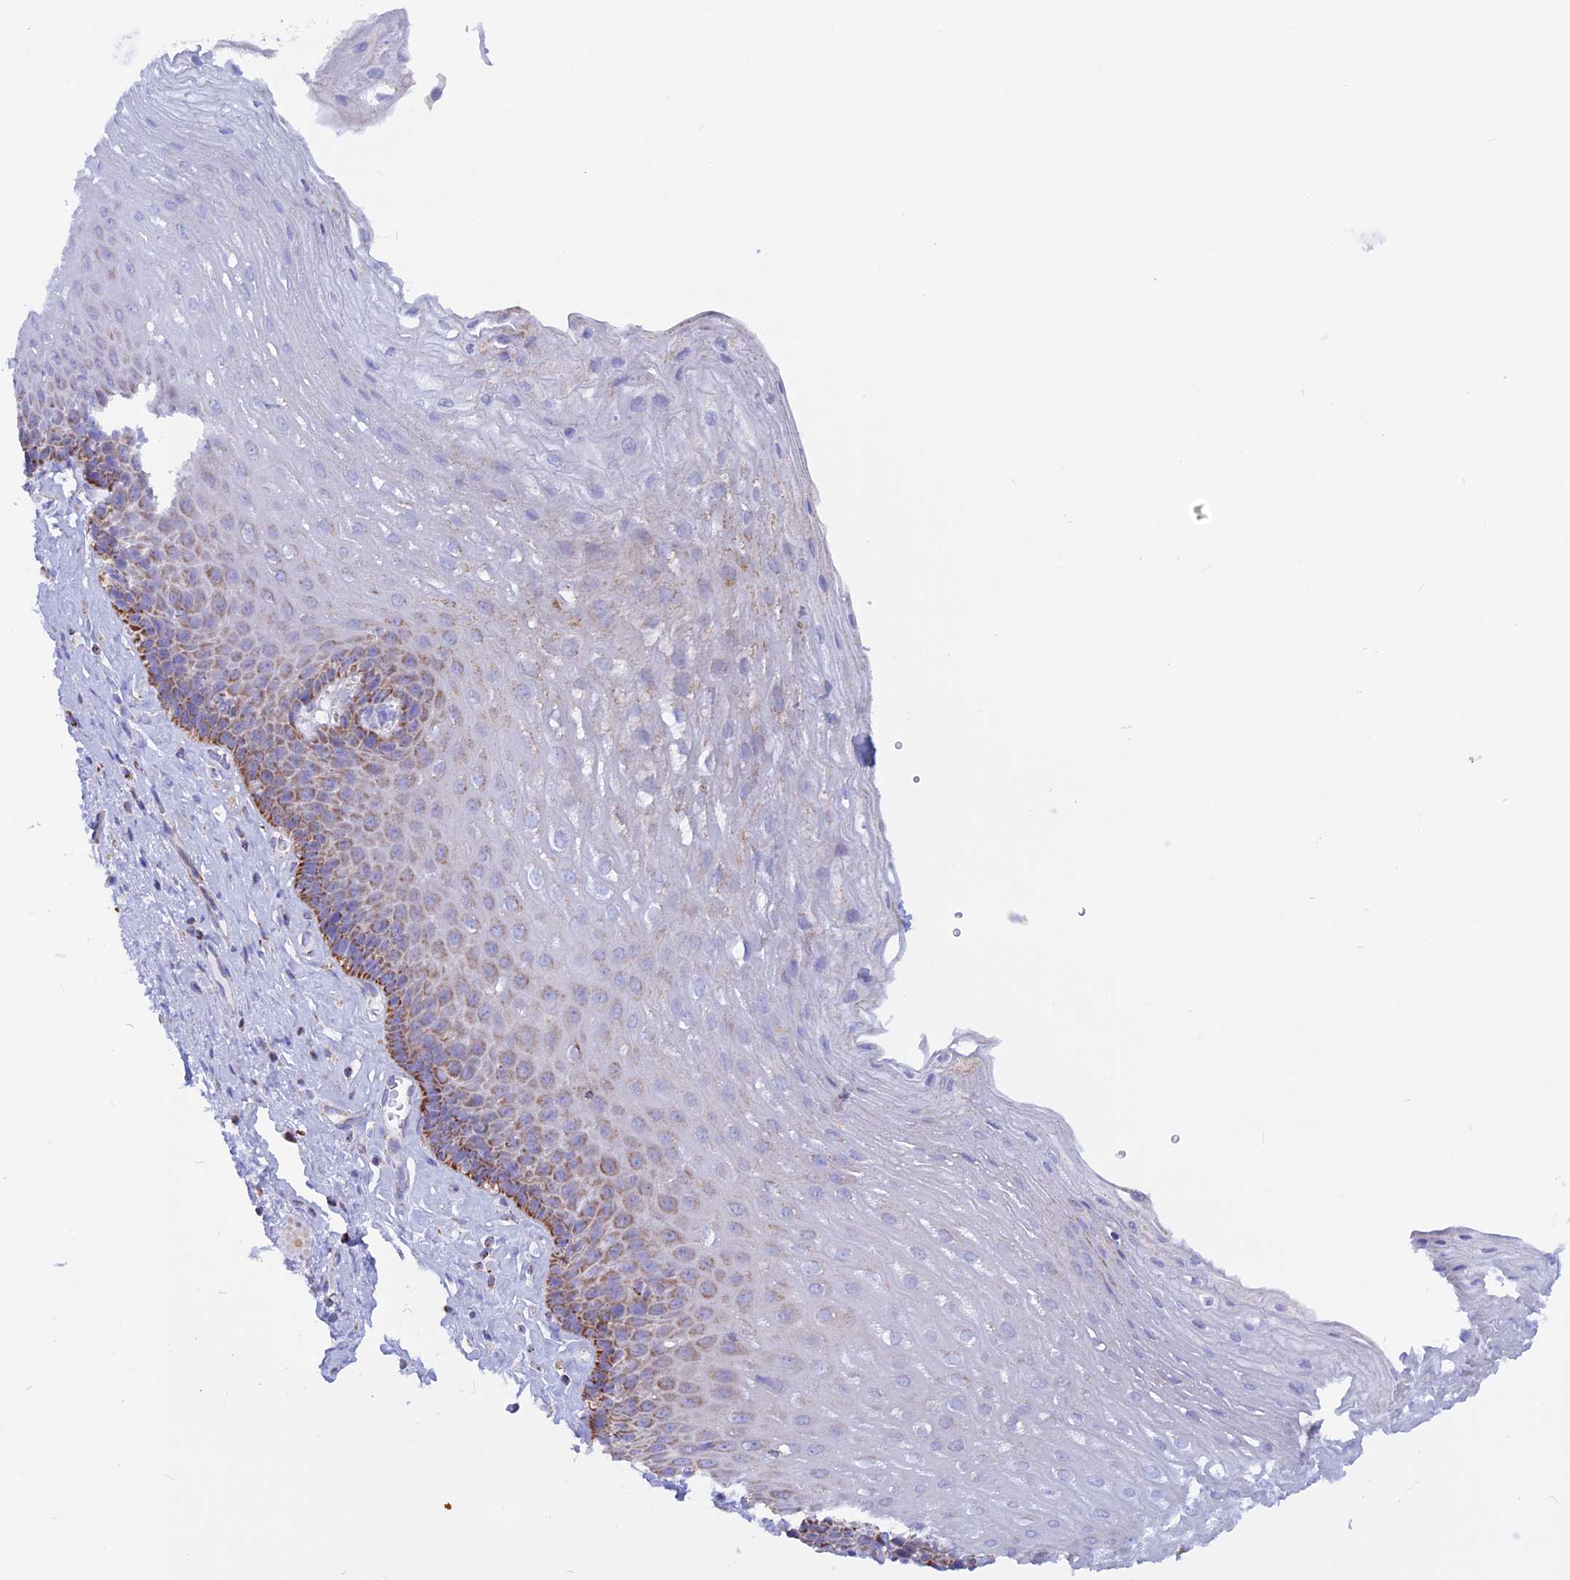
{"staining": {"intensity": "moderate", "quantity": ">75%", "location": "cytoplasmic/membranous"}, "tissue": "esophagus", "cell_type": "Squamous epithelial cells", "image_type": "normal", "snomed": [{"axis": "morphology", "description": "Normal tissue, NOS"}, {"axis": "topography", "description": "Esophagus"}], "caption": "Protein expression analysis of normal esophagus exhibits moderate cytoplasmic/membranous positivity in approximately >75% of squamous epithelial cells. (Brightfield microscopy of DAB IHC at high magnification).", "gene": "GCDH", "patient": {"sex": "female", "age": 66}}